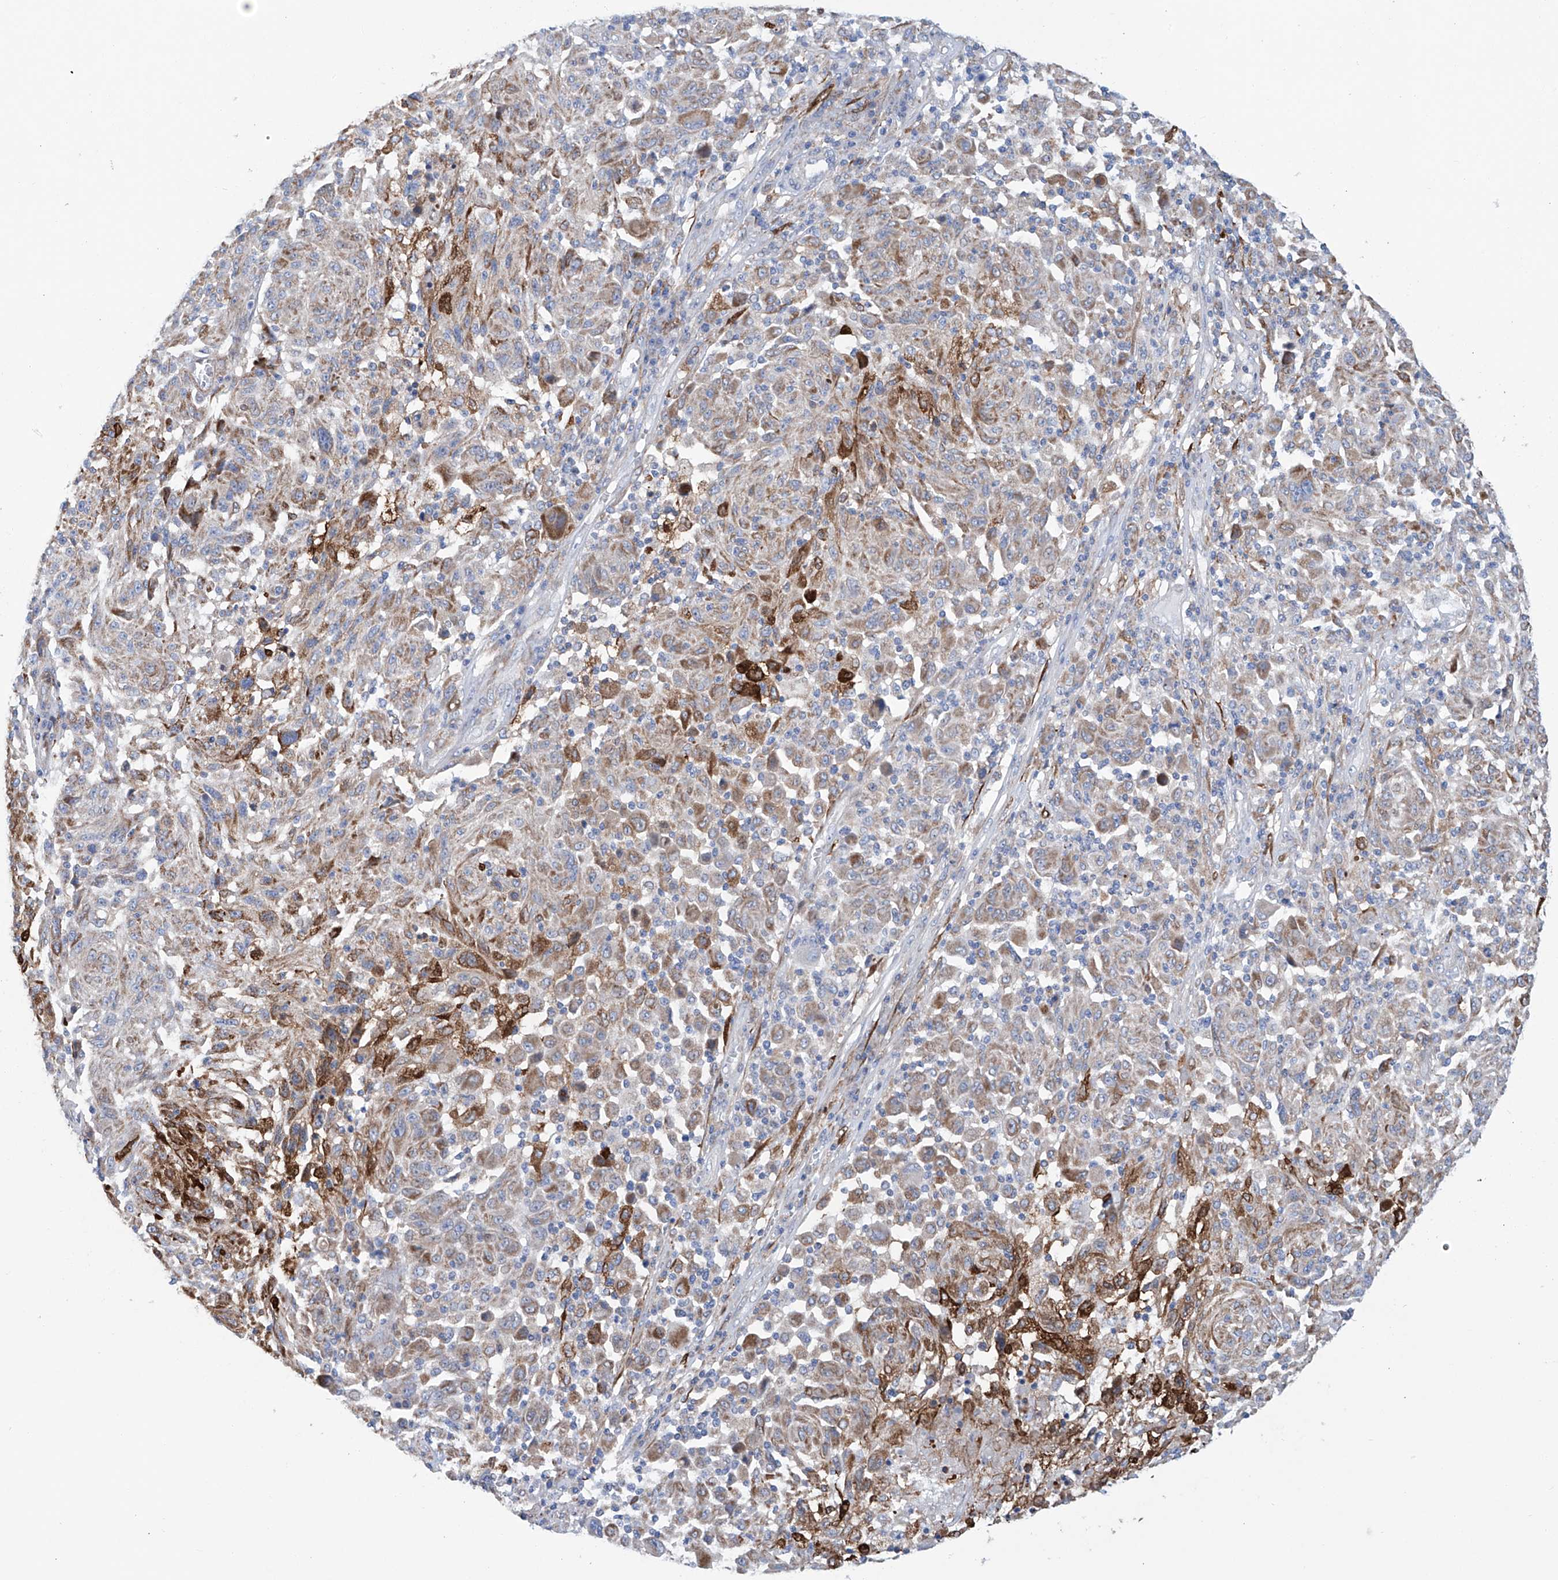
{"staining": {"intensity": "strong", "quantity": "25%-75%", "location": "cytoplasmic/membranous"}, "tissue": "melanoma", "cell_type": "Tumor cells", "image_type": "cancer", "snomed": [{"axis": "morphology", "description": "Malignant melanoma, NOS"}, {"axis": "topography", "description": "Skin"}], "caption": "This histopathology image demonstrates melanoma stained with immunohistochemistry (IHC) to label a protein in brown. The cytoplasmic/membranous of tumor cells show strong positivity for the protein. Nuclei are counter-stained blue.", "gene": "ALDH6A1", "patient": {"sex": "male", "age": 53}}